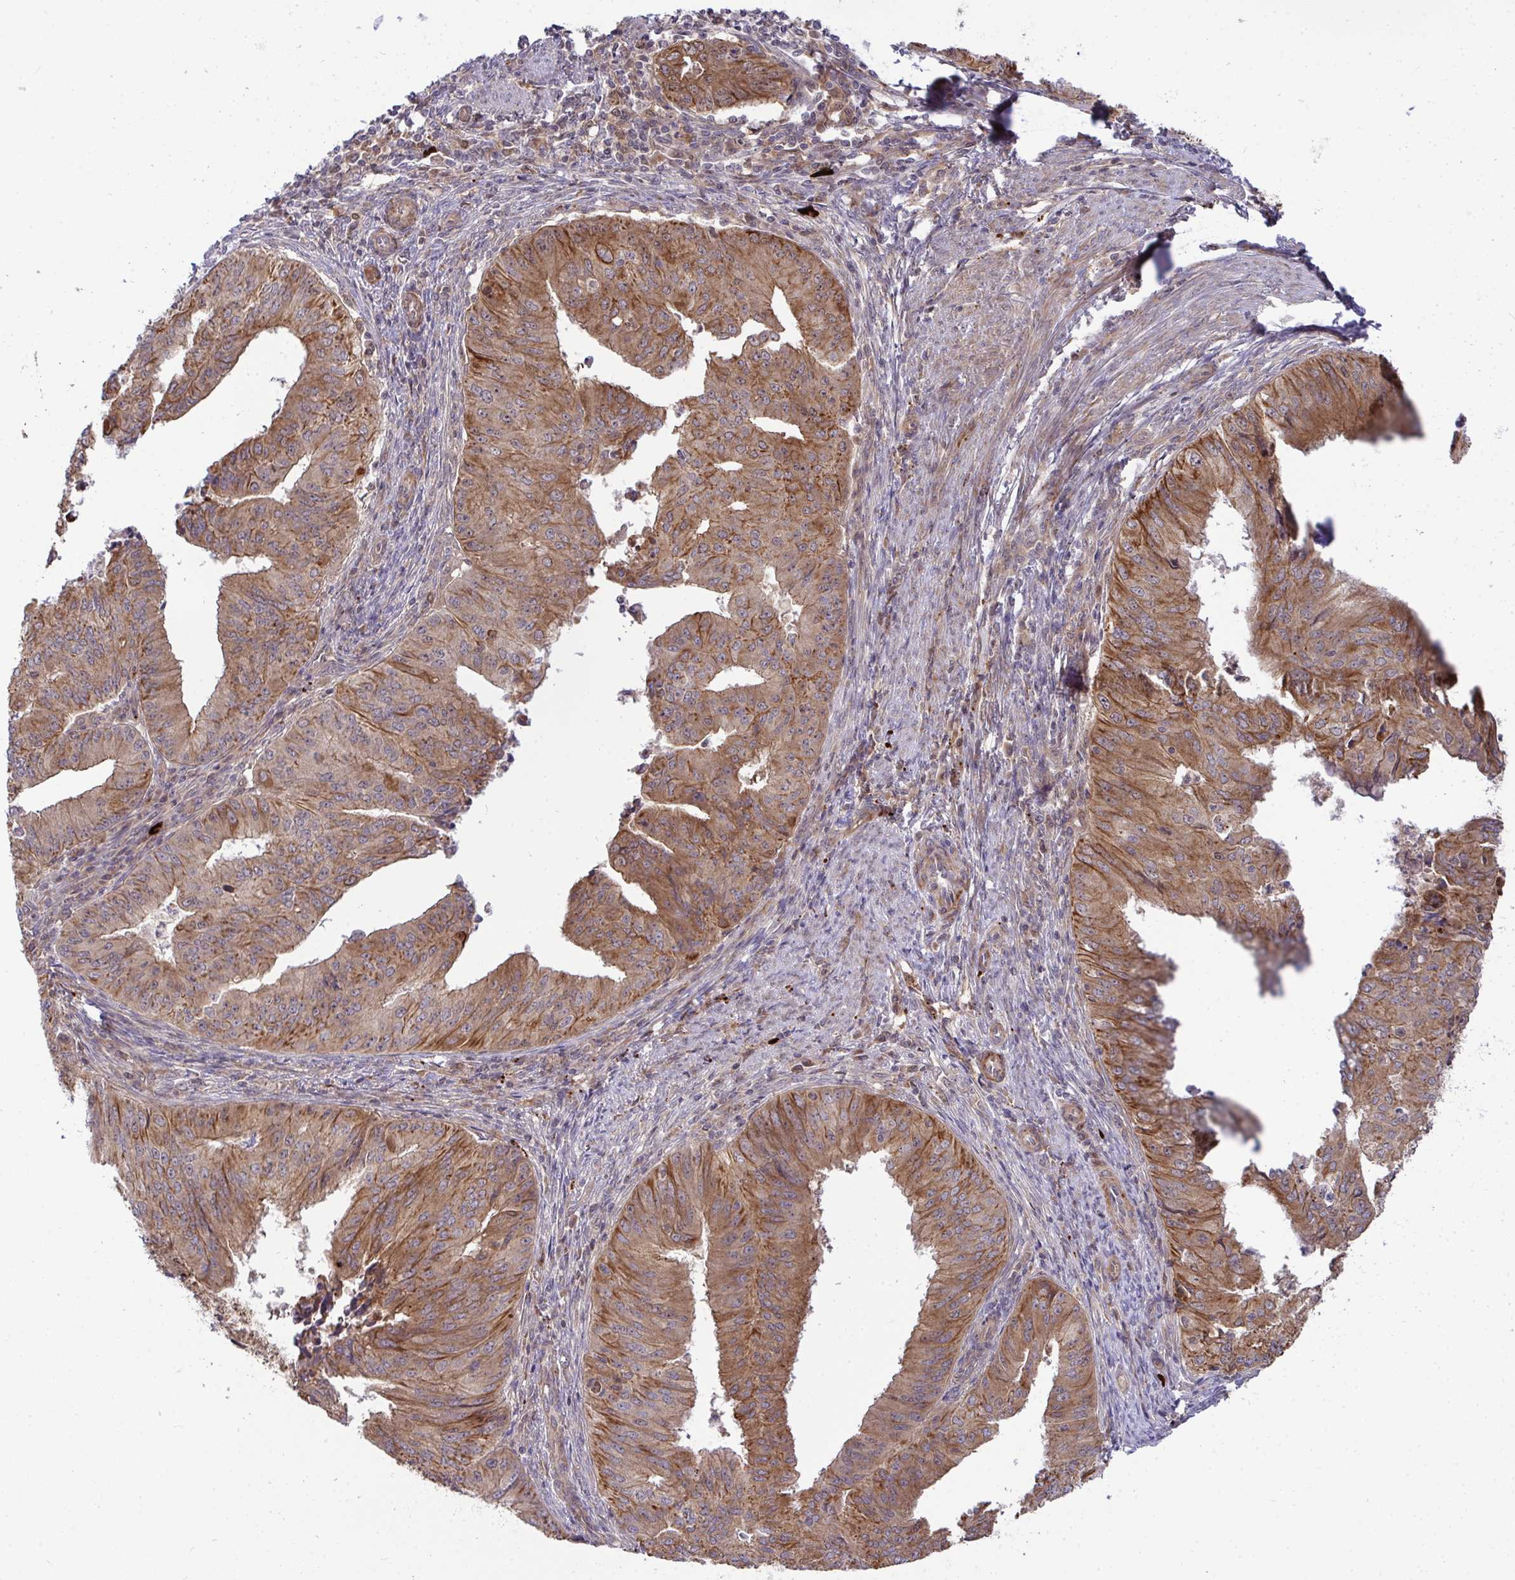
{"staining": {"intensity": "moderate", "quantity": ">75%", "location": "cytoplasmic/membranous"}, "tissue": "endometrial cancer", "cell_type": "Tumor cells", "image_type": "cancer", "snomed": [{"axis": "morphology", "description": "Adenocarcinoma, NOS"}, {"axis": "topography", "description": "Endometrium"}], "caption": "A high-resolution photomicrograph shows IHC staining of endometrial cancer, which displays moderate cytoplasmic/membranous staining in about >75% of tumor cells.", "gene": "TRIM44", "patient": {"sex": "female", "age": 50}}